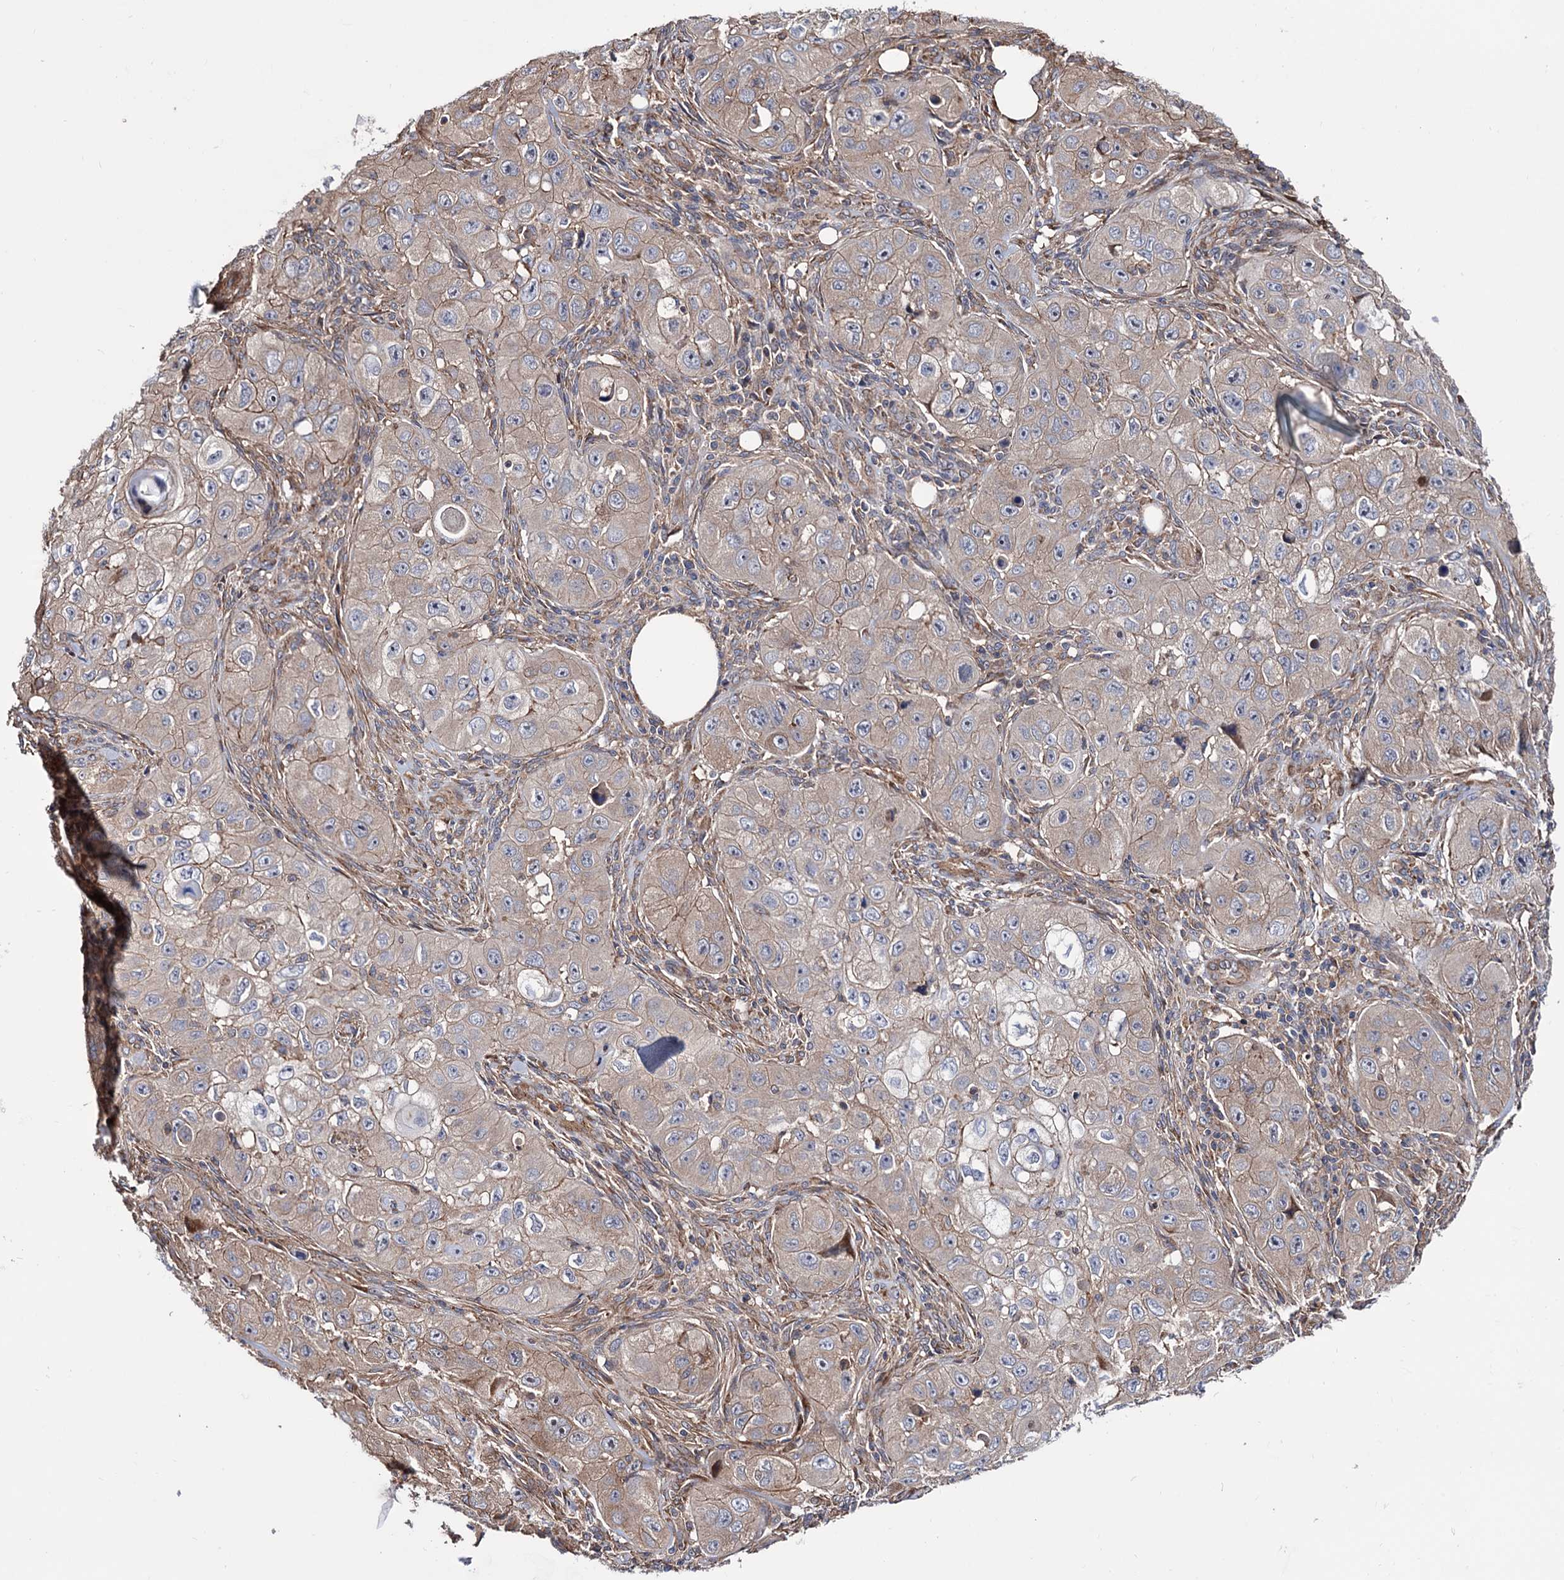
{"staining": {"intensity": "moderate", "quantity": "<25%", "location": "cytoplasmic/membranous"}, "tissue": "skin cancer", "cell_type": "Tumor cells", "image_type": "cancer", "snomed": [{"axis": "morphology", "description": "Squamous cell carcinoma, NOS"}, {"axis": "topography", "description": "Skin"}, {"axis": "topography", "description": "Subcutis"}], "caption": "The histopathology image reveals a brown stain indicating the presence of a protein in the cytoplasmic/membranous of tumor cells in squamous cell carcinoma (skin). Using DAB (brown) and hematoxylin (blue) stains, captured at high magnification using brightfield microscopy.", "gene": "FERMT2", "patient": {"sex": "male", "age": 73}}